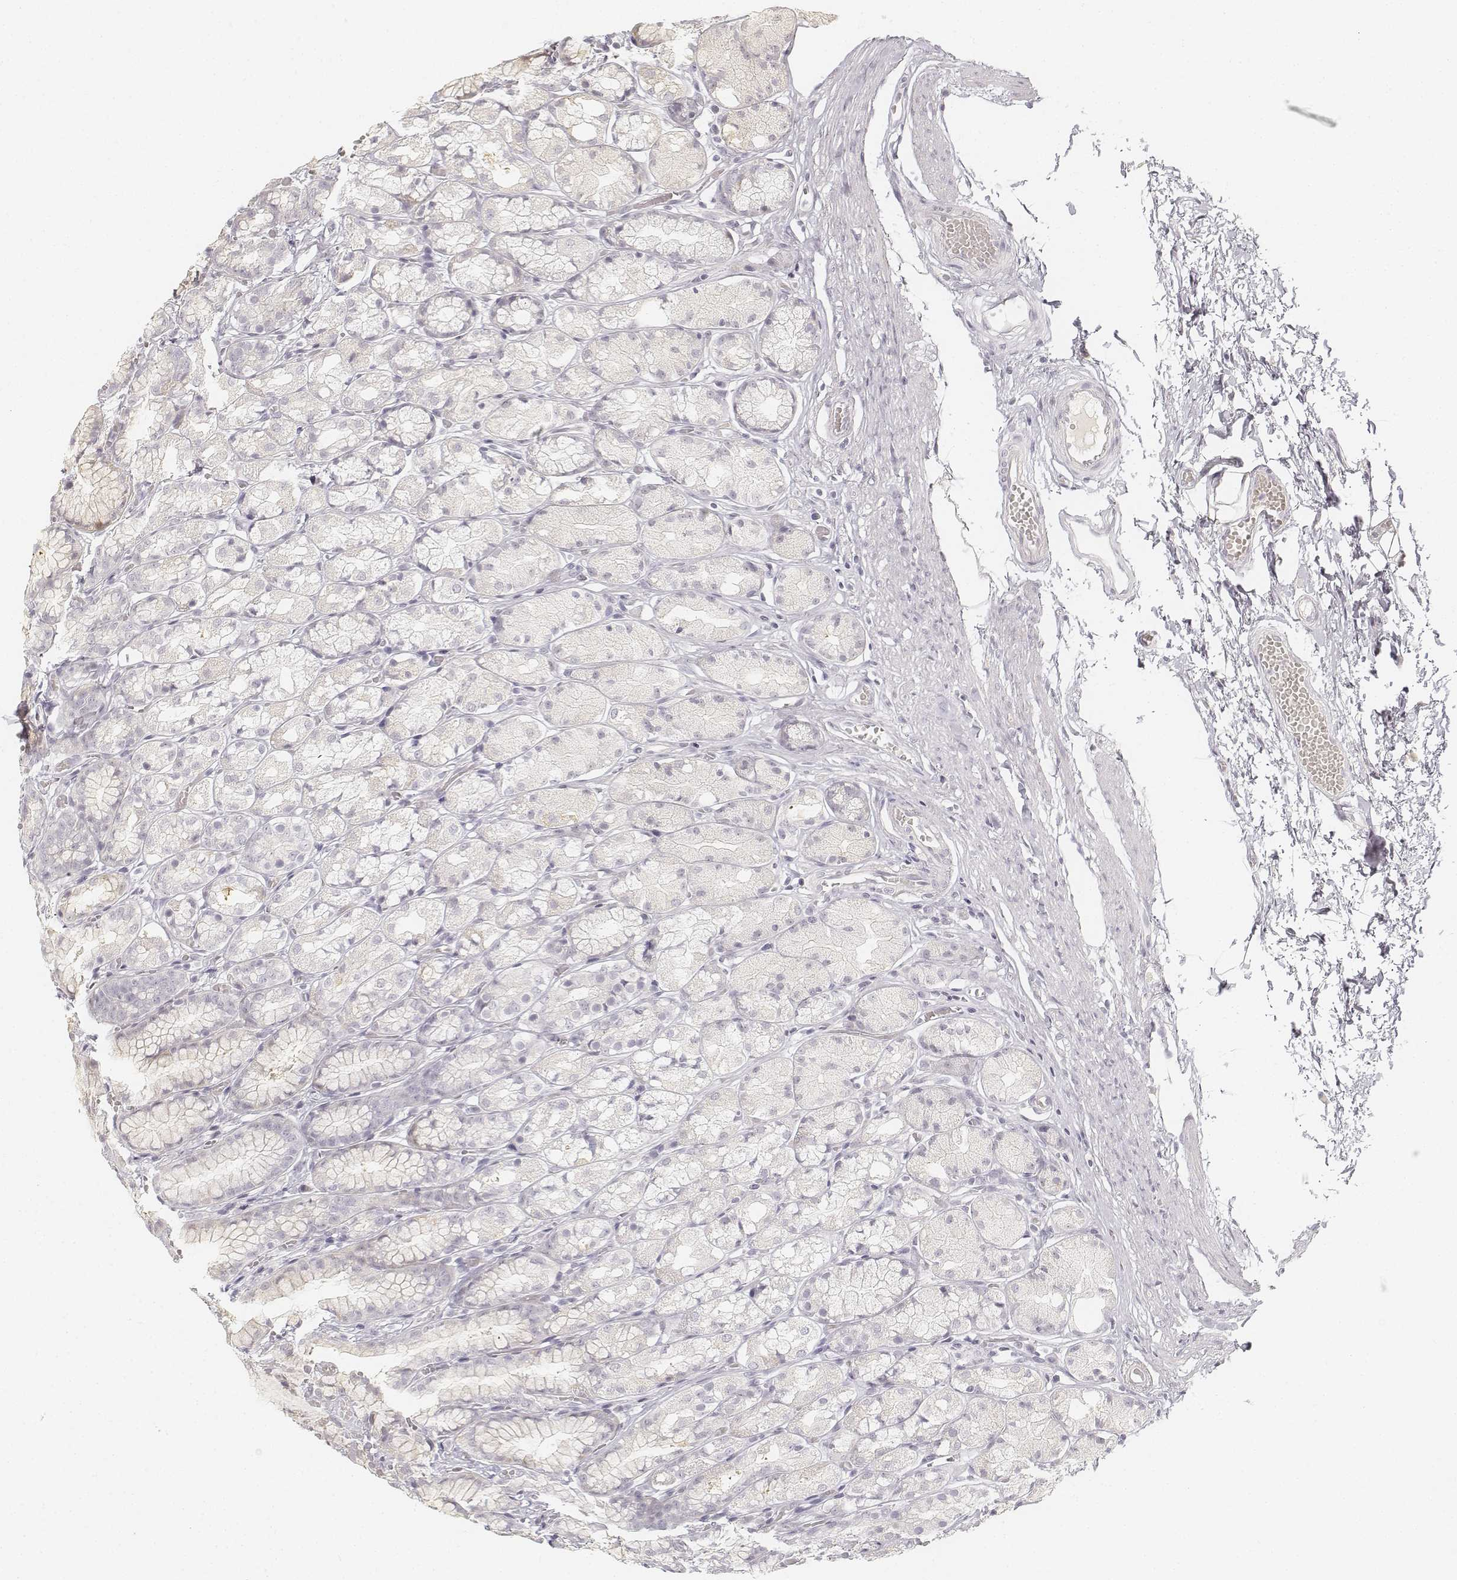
{"staining": {"intensity": "weak", "quantity": "<25%", "location": "cytoplasmic/membranous"}, "tissue": "stomach", "cell_type": "Glandular cells", "image_type": "normal", "snomed": [{"axis": "morphology", "description": "Normal tissue, NOS"}, {"axis": "topography", "description": "Stomach"}], "caption": "This is an immunohistochemistry (IHC) histopathology image of unremarkable human stomach. There is no staining in glandular cells.", "gene": "DSG4", "patient": {"sex": "male", "age": 70}}